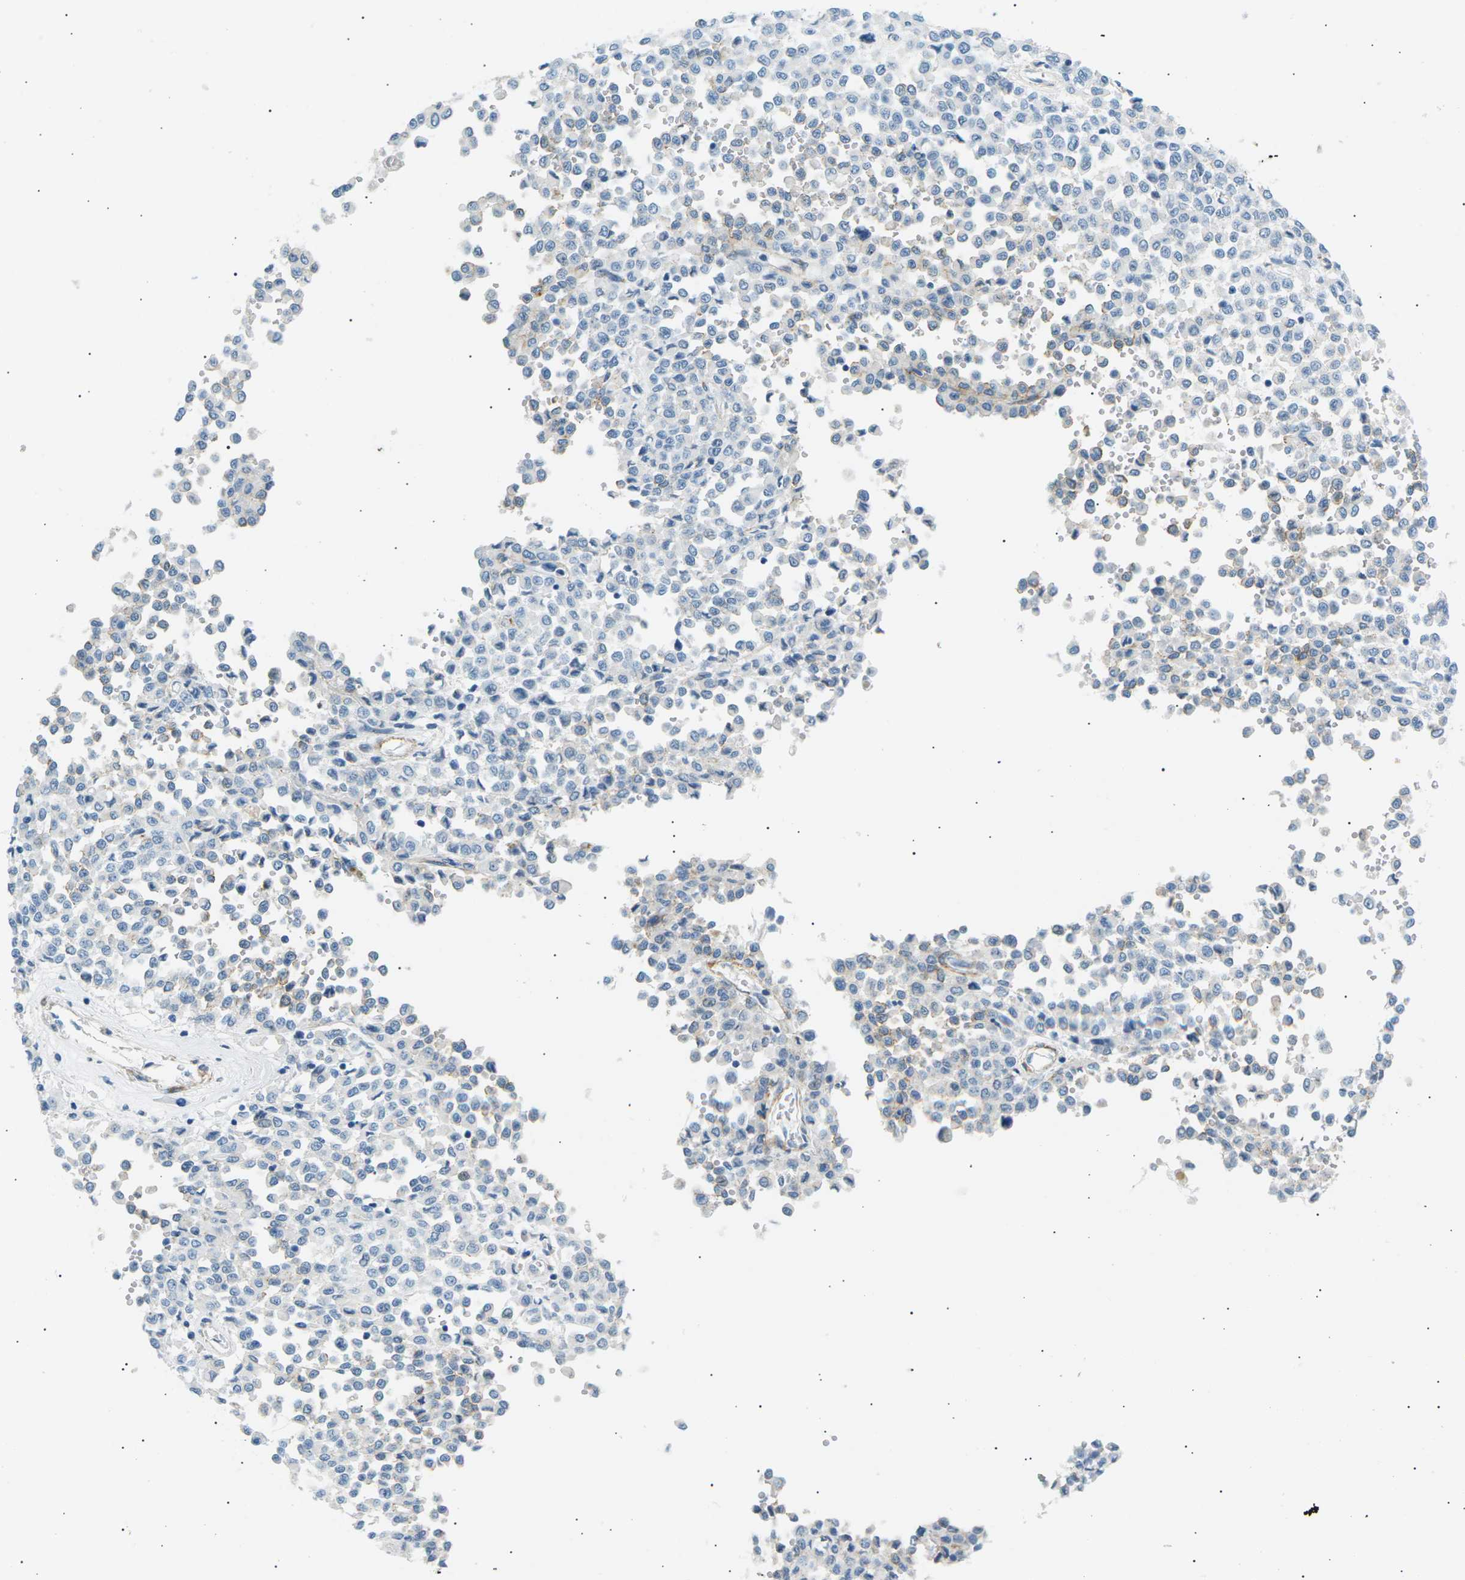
{"staining": {"intensity": "weak", "quantity": "<25%", "location": "cytoplasmic/membranous"}, "tissue": "melanoma", "cell_type": "Tumor cells", "image_type": "cancer", "snomed": [{"axis": "morphology", "description": "Malignant melanoma, Metastatic site"}, {"axis": "topography", "description": "Pancreas"}], "caption": "A high-resolution histopathology image shows immunohistochemistry (IHC) staining of malignant melanoma (metastatic site), which reveals no significant positivity in tumor cells.", "gene": "SEPTIN5", "patient": {"sex": "female", "age": 30}}